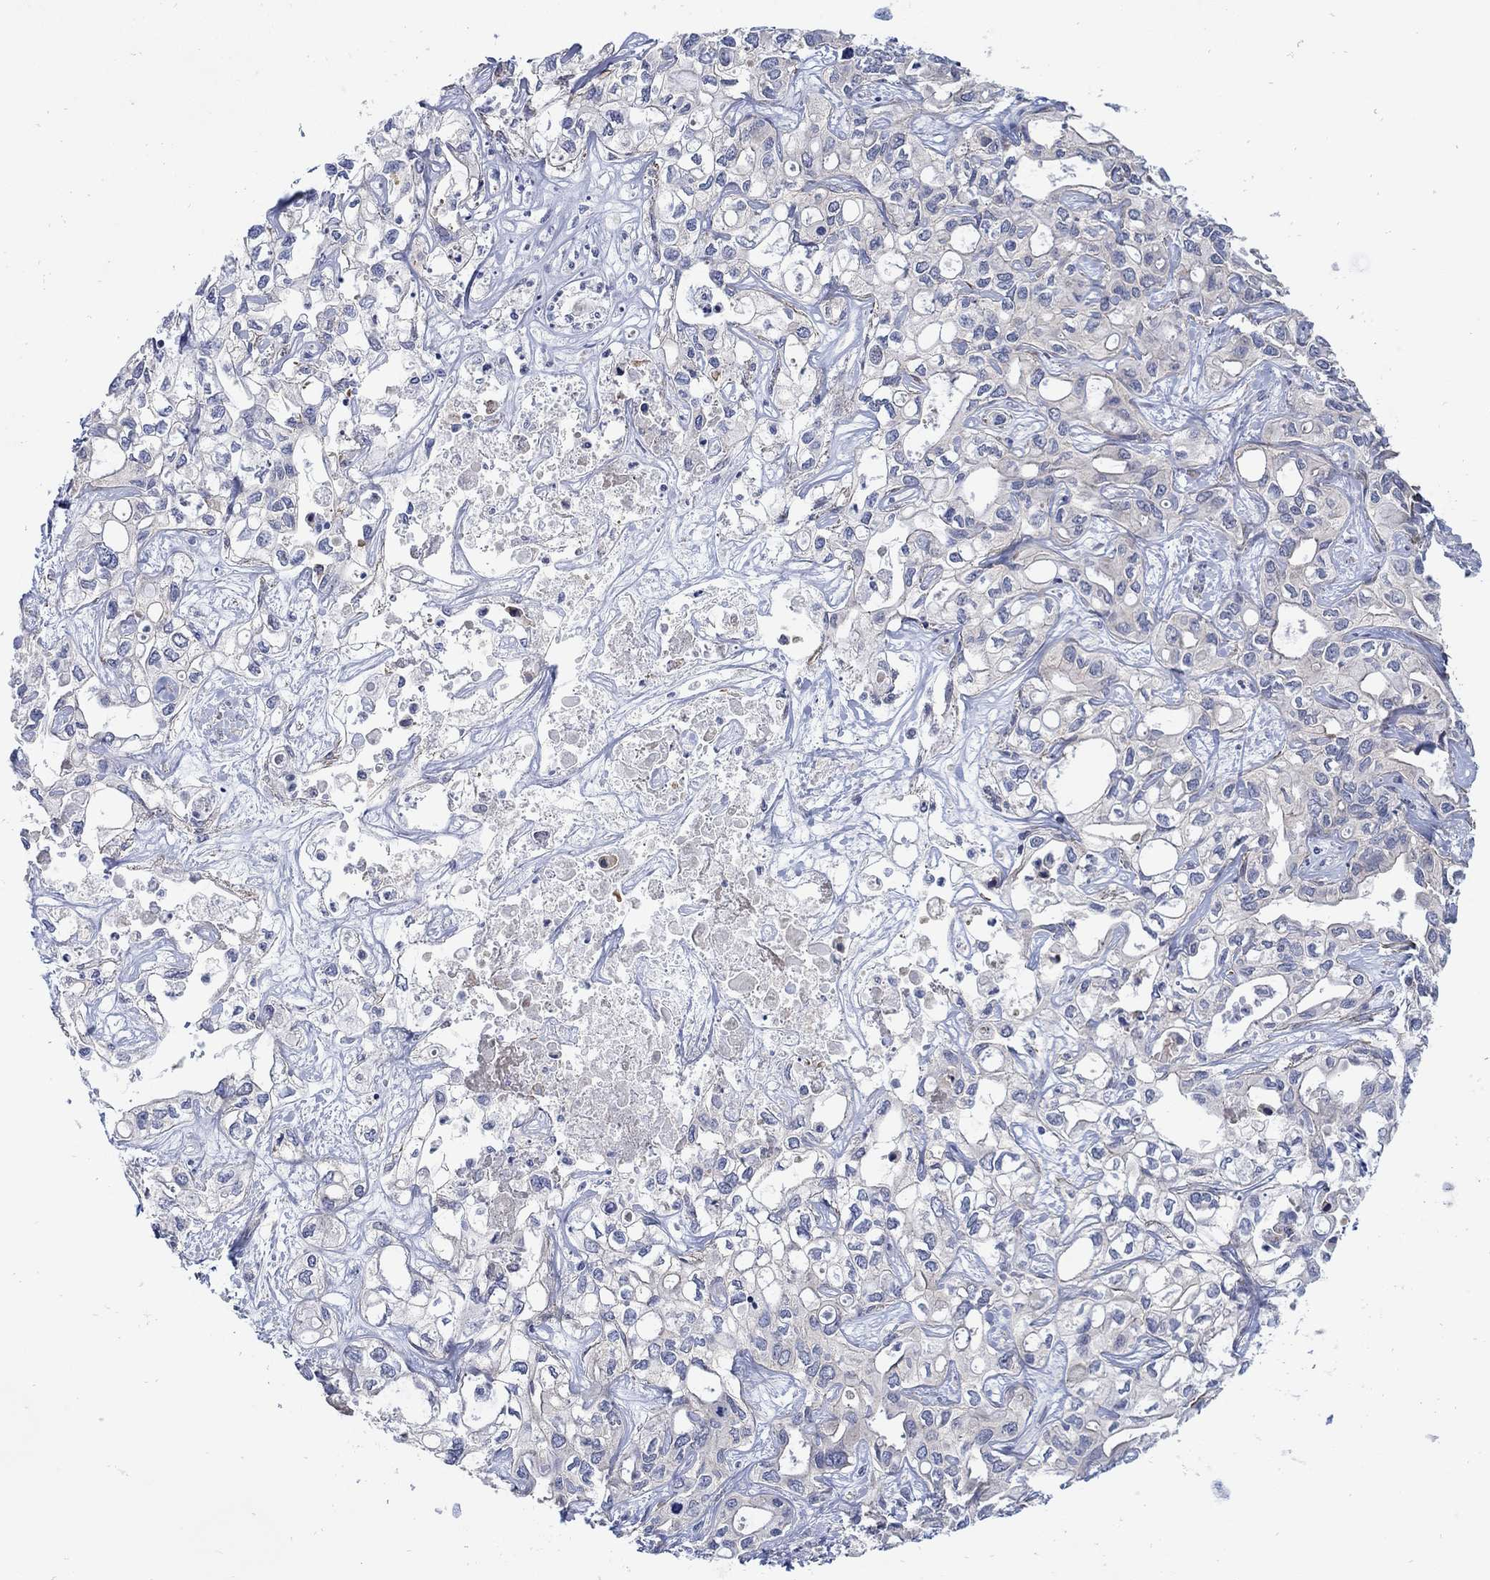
{"staining": {"intensity": "negative", "quantity": "none", "location": "none"}, "tissue": "liver cancer", "cell_type": "Tumor cells", "image_type": "cancer", "snomed": [{"axis": "morphology", "description": "Cholangiocarcinoma"}, {"axis": "topography", "description": "Liver"}], "caption": "A micrograph of human liver cancer (cholangiocarcinoma) is negative for staining in tumor cells.", "gene": "SCN7A", "patient": {"sex": "female", "age": 64}}